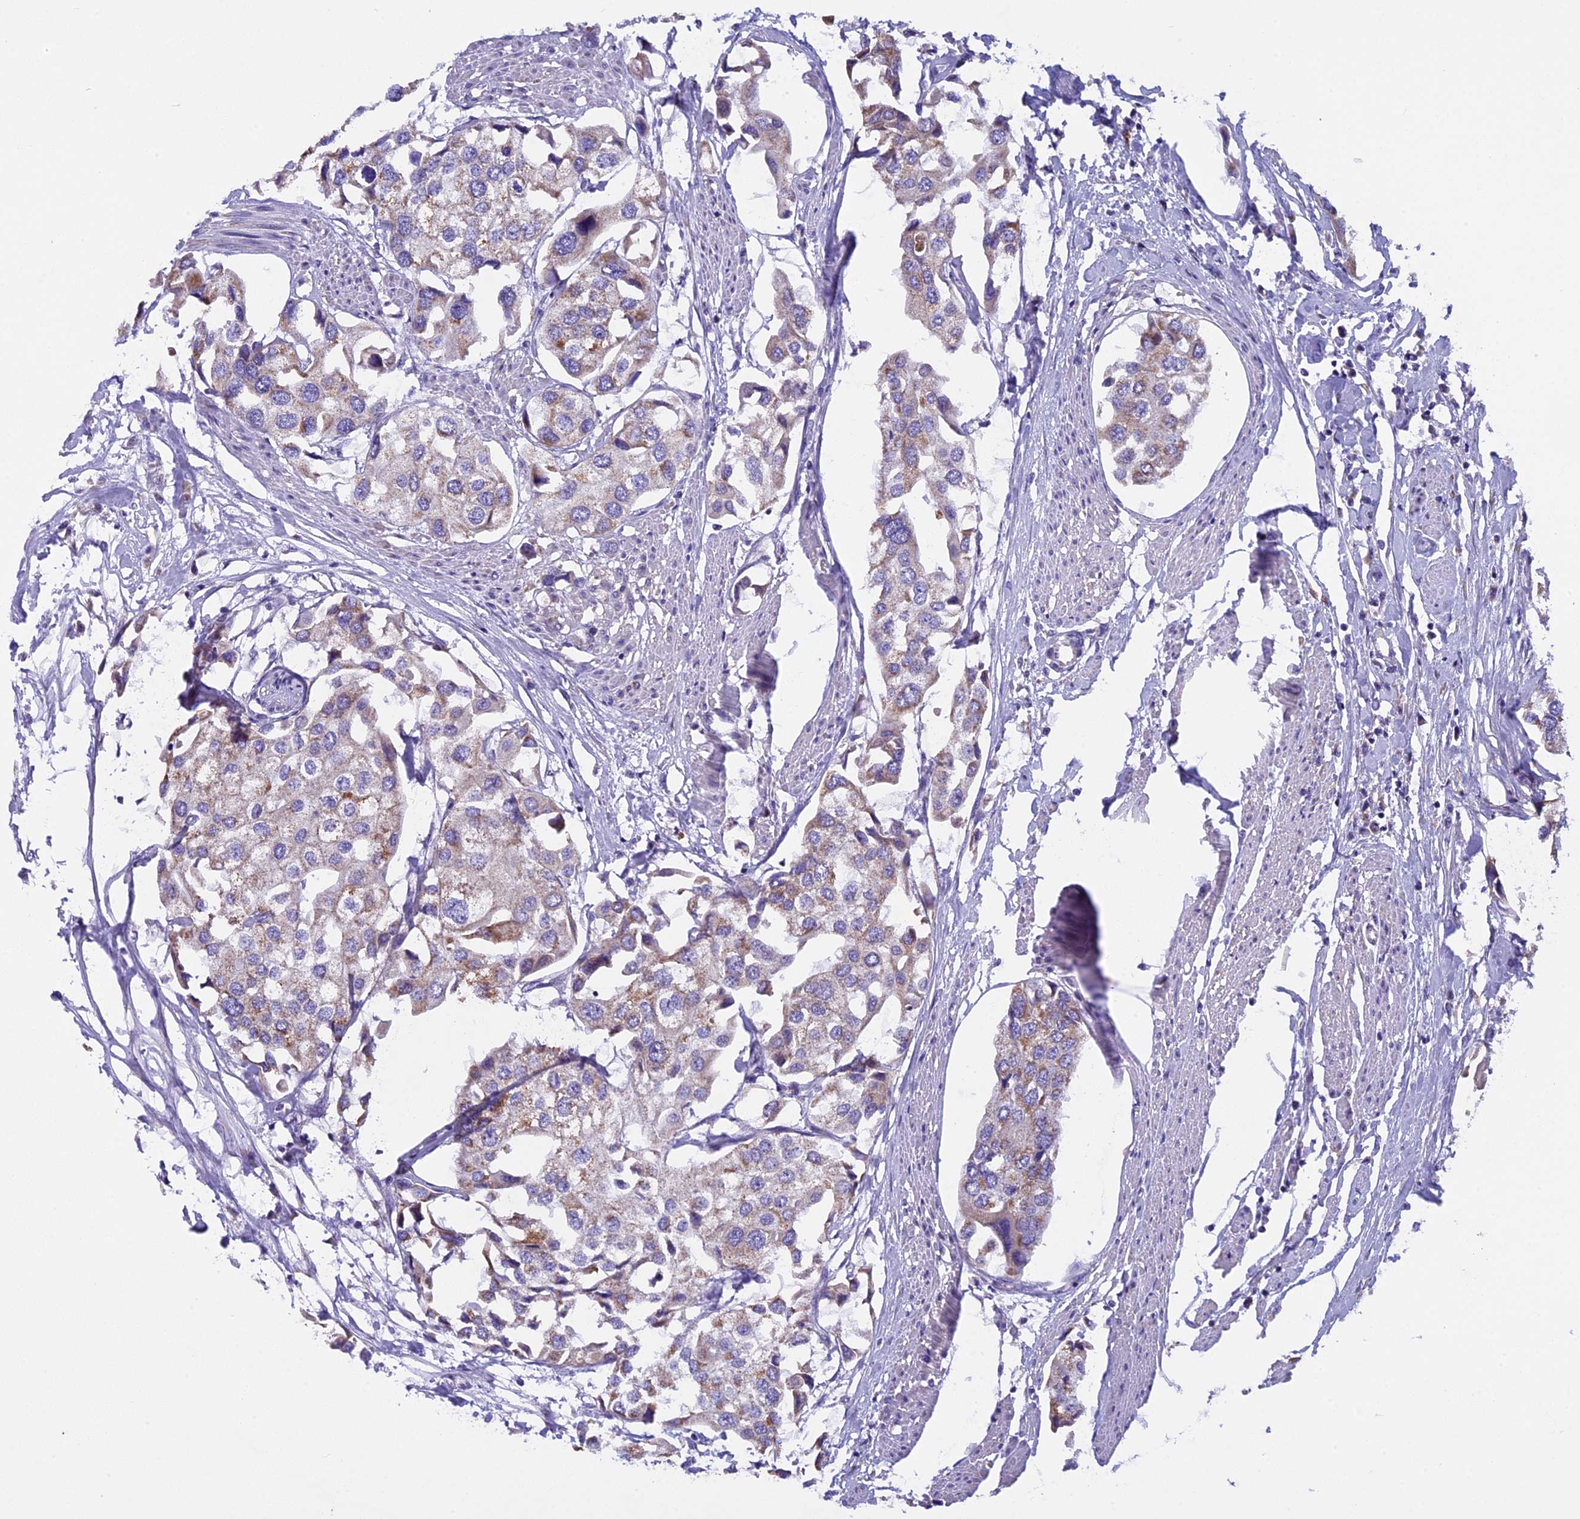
{"staining": {"intensity": "weak", "quantity": "25%-75%", "location": "cytoplasmic/membranous"}, "tissue": "urothelial cancer", "cell_type": "Tumor cells", "image_type": "cancer", "snomed": [{"axis": "morphology", "description": "Urothelial carcinoma, High grade"}, {"axis": "topography", "description": "Urinary bladder"}], "caption": "Protein expression analysis of urothelial carcinoma (high-grade) shows weak cytoplasmic/membranous positivity in about 25%-75% of tumor cells. The staining was performed using DAB (3,3'-diaminobenzidine) to visualize the protein expression in brown, while the nuclei were stained in blue with hematoxylin (Magnification: 20x).", "gene": "ZNF317", "patient": {"sex": "male", "age": 64}}